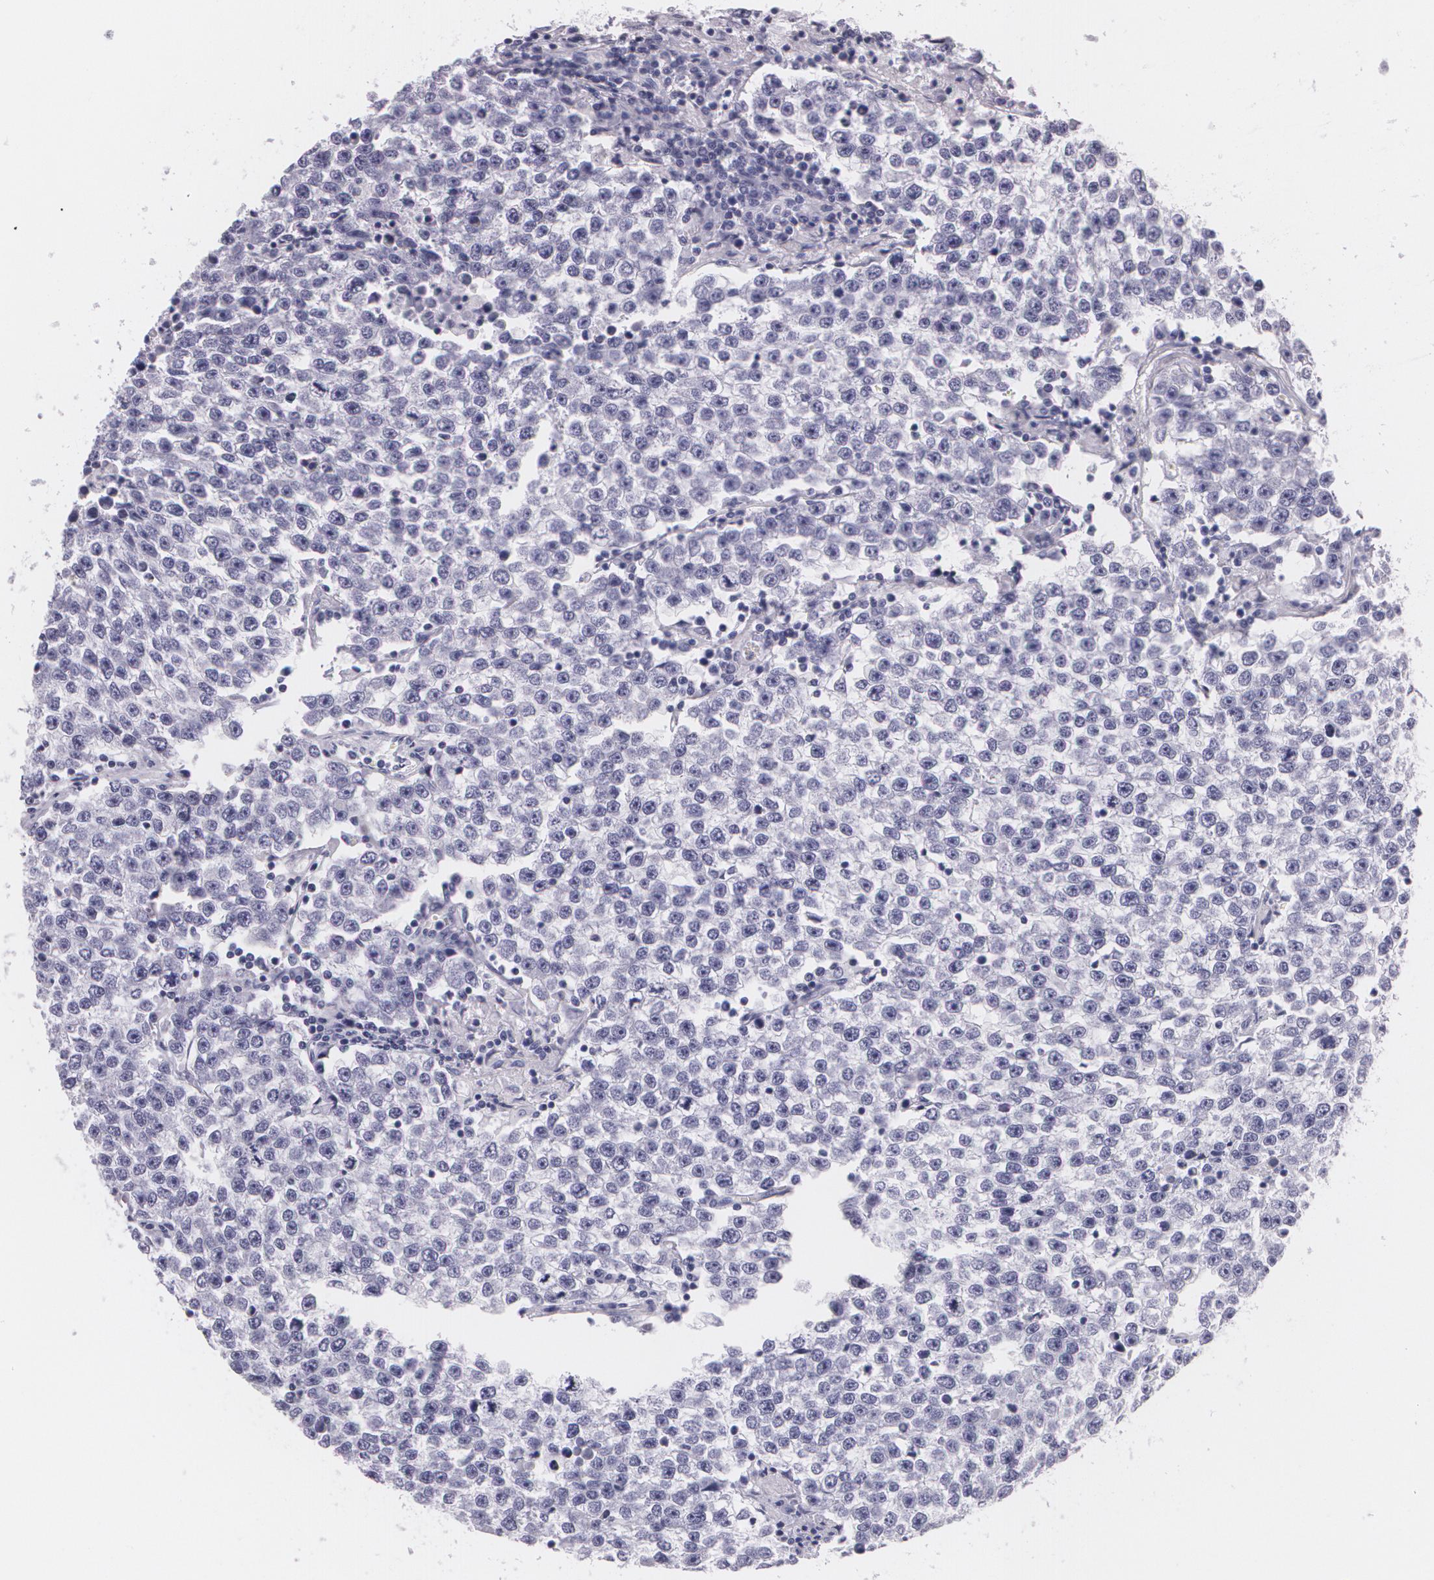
{"staining": {"intensity": "negative", "quantity": "none", "location": "none"}, "tissue": "testis cancer", "cell_type": "Tumor cells", "image_type": "cancer", "snomed": [{"axis": "morphology", "description": "Seminoma, NOS"}, {"axis": "topography", "description": "Testis"}], "caption": "Testis cancer stained for a protein using IHC reveals no expression tumor cells.", "gene": "DLG4", "patient": {"sex": "male", "age": 36}}